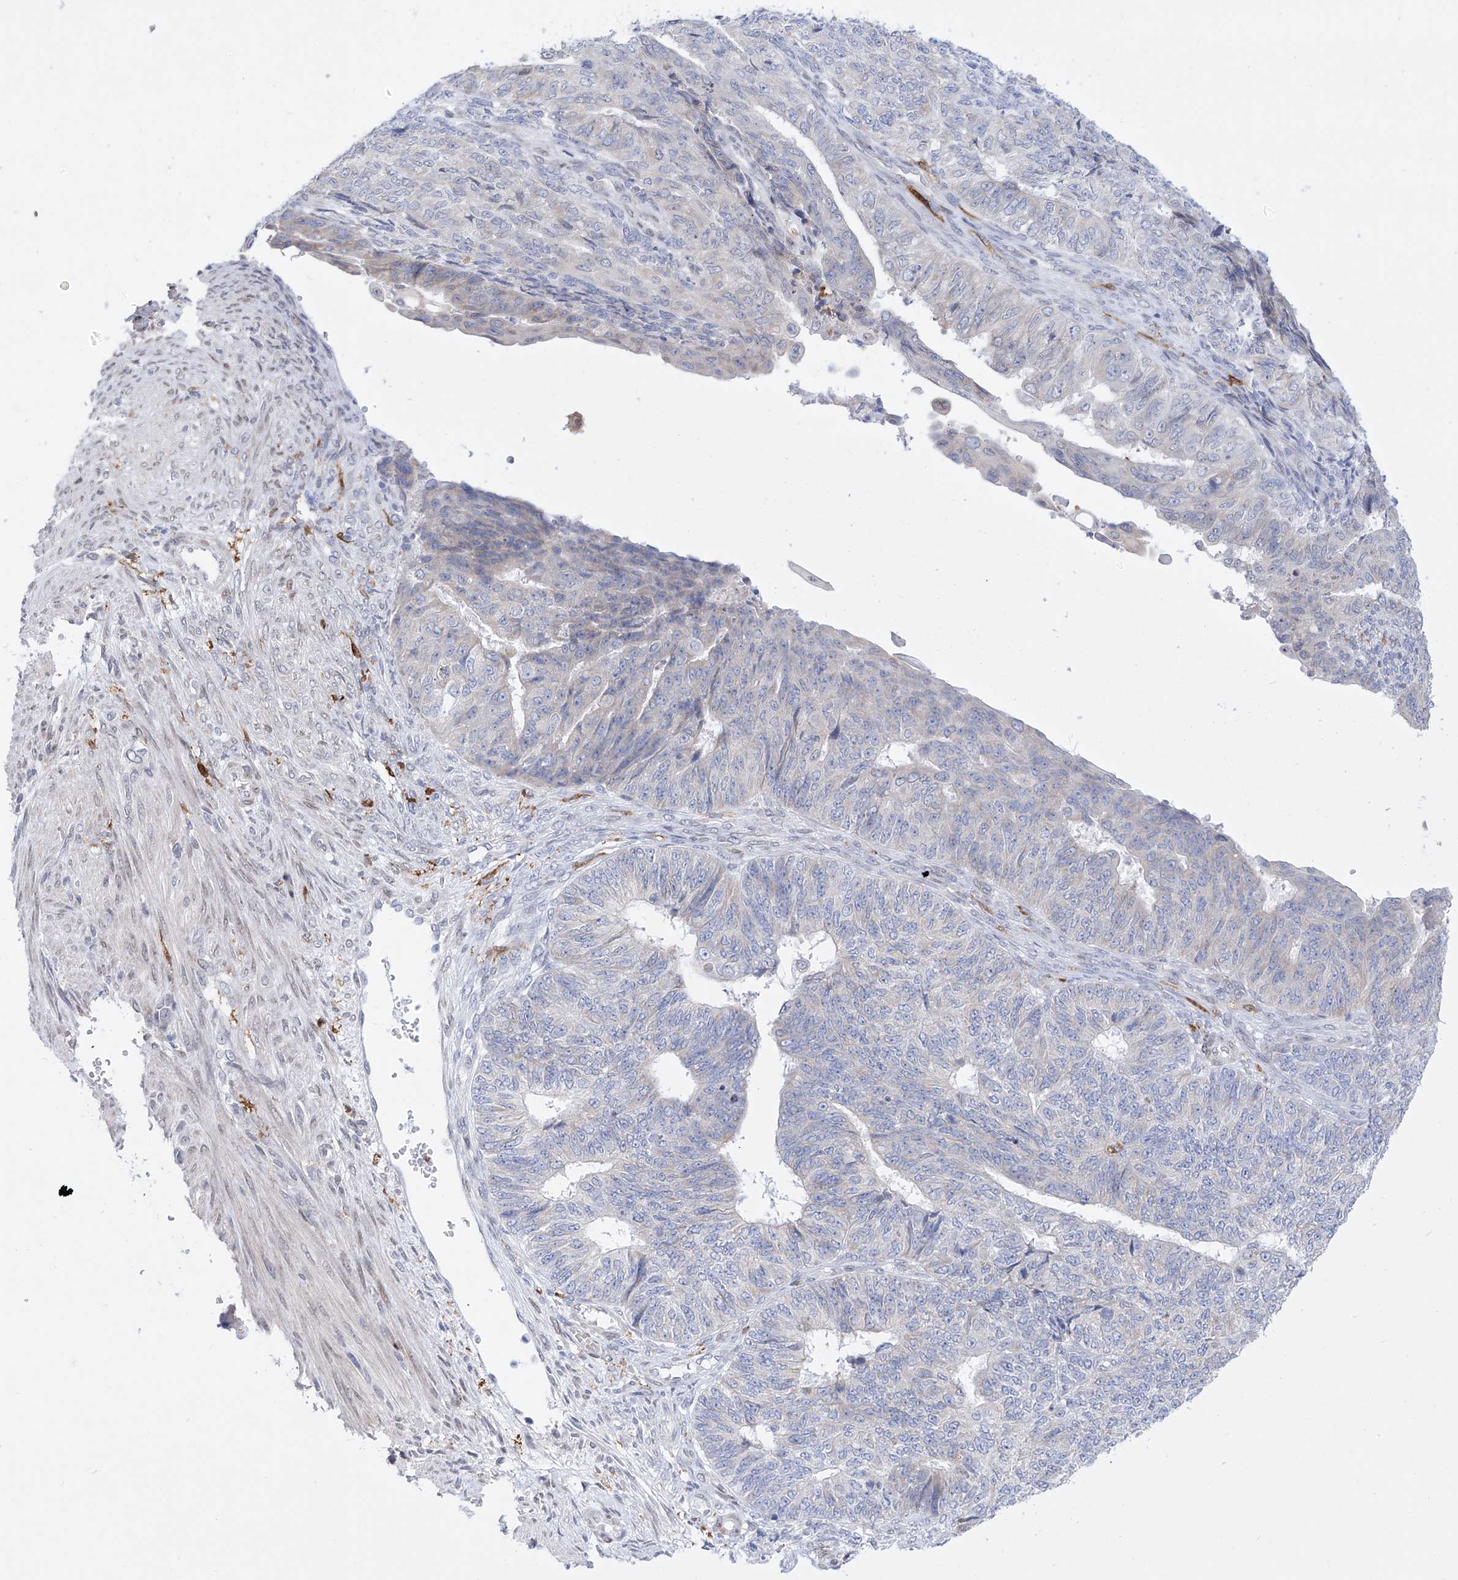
{"staining": {"intensity": "negative", "quantity": "none", "location": "none"}, "tissue": "endometrial cancer", "cell_type": "Tumor cells", "image_type": "cancer", "snomed": [{"axis": "morphology", "description": "Adenocarcinoma, NOS"}, {"axis": "topography", "description": "Endometrium"}], "caption": "IHC photomicrograph of neoplastic tissue: adenocarcinoma (endometrial) stained with DAB exhibits no significant protein positivity in tumor cells.", "gene": "LCLAT1", "patient": {"sex": "female", "age": 32}}